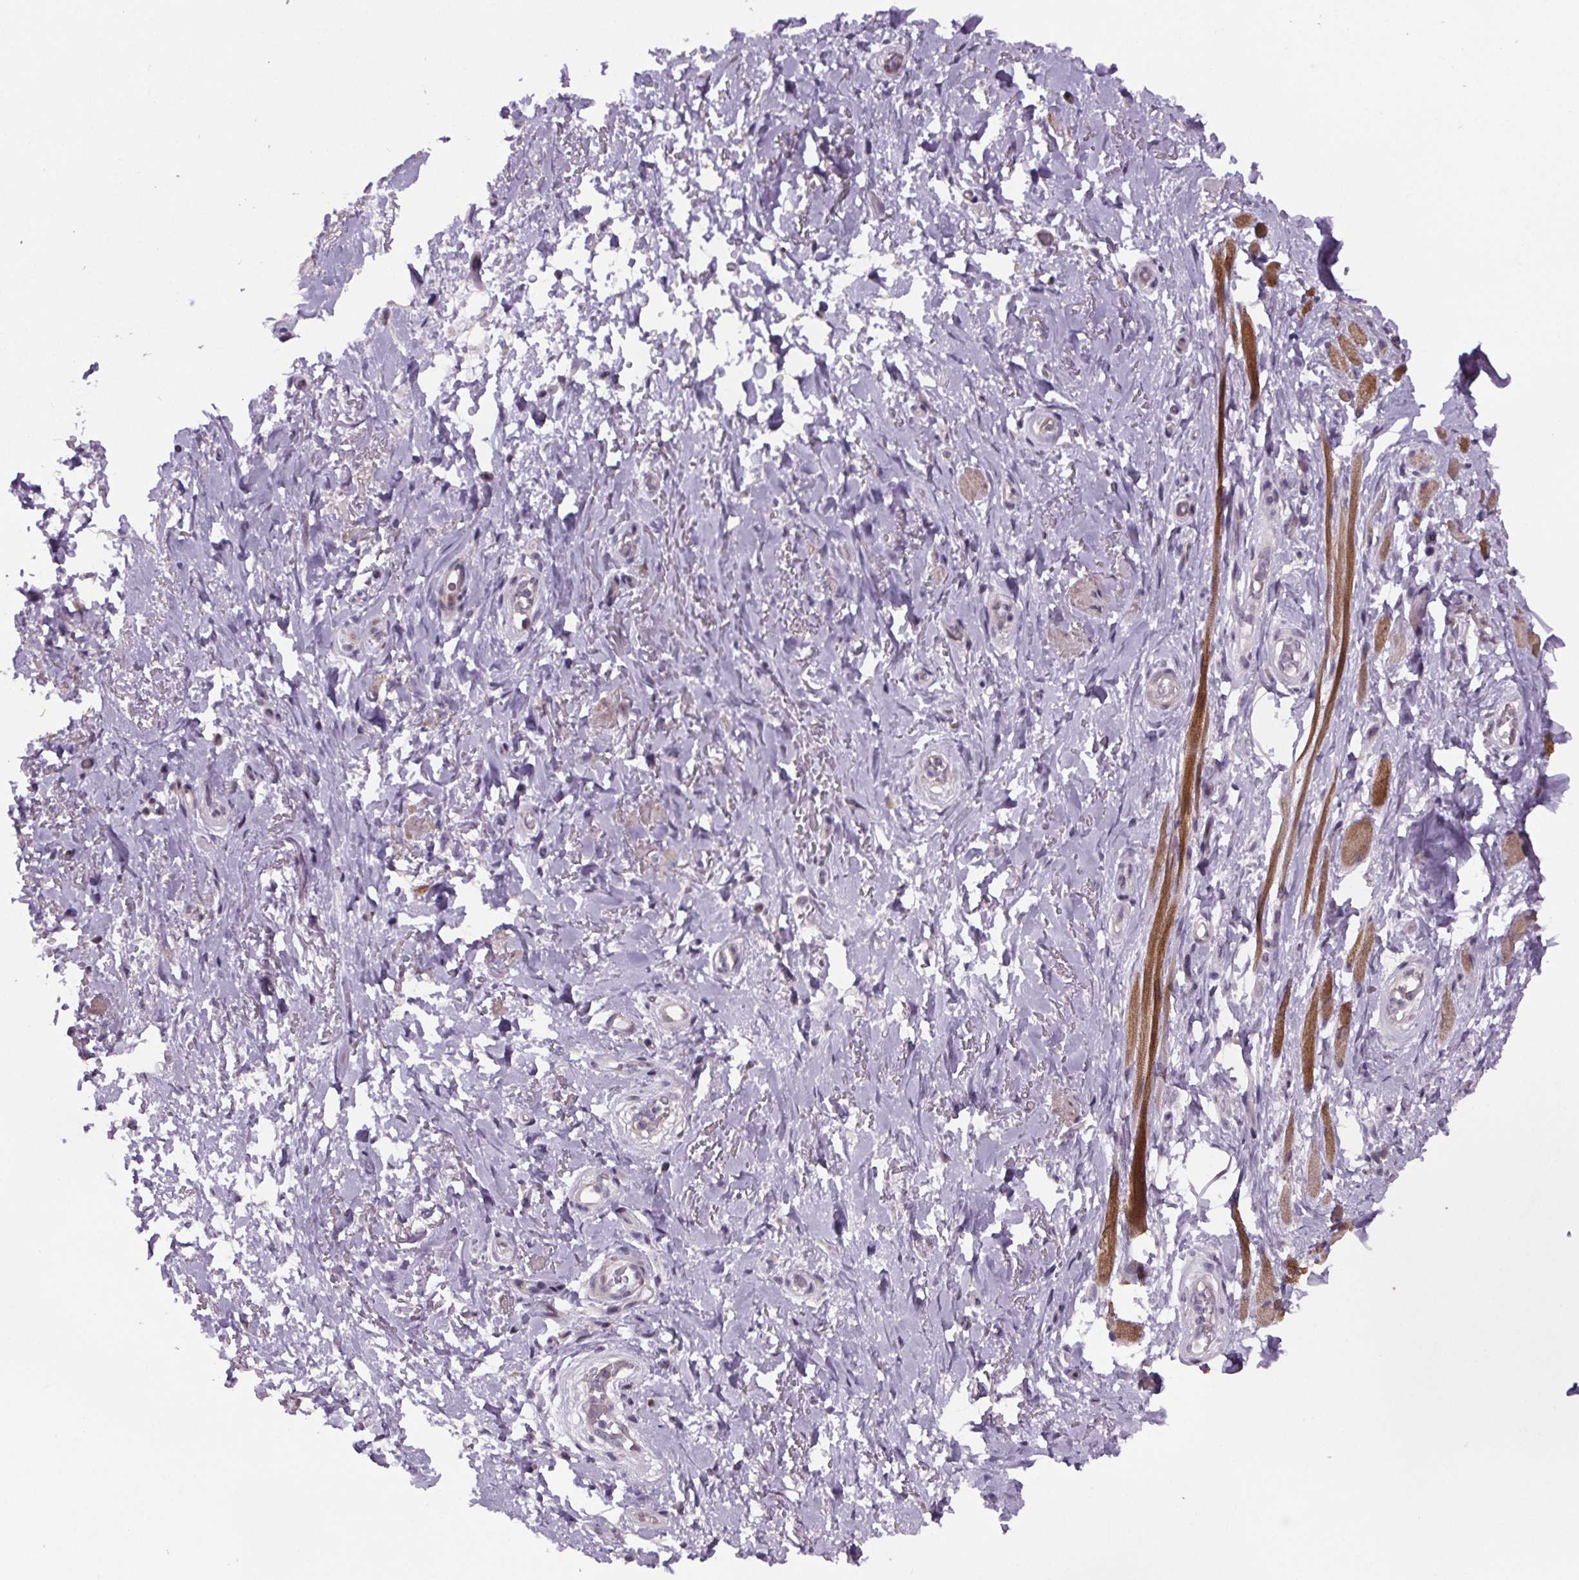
{"staining": {"intensity": "negative", "quantity": "none", "location": "none"}, "tissue": "adipose tissue", "cell_type": "Adipocytes", "image_type": "normal", "snomed": [{"axis": "morphology", "description": "Normal tissue, NOS"}, {"axis": "topography", "description": "Anal"}, {"axis": "topography", "description": "Peripheral nerve tissue"}], "caption": "The micrograph shows no significant staining in adipocytes of adipose tissue. (Immunohistochemistry, brightfield microscopy, high magnification).", "gene": "TTC12", "patient": {"sex": "male", "age": 53}}